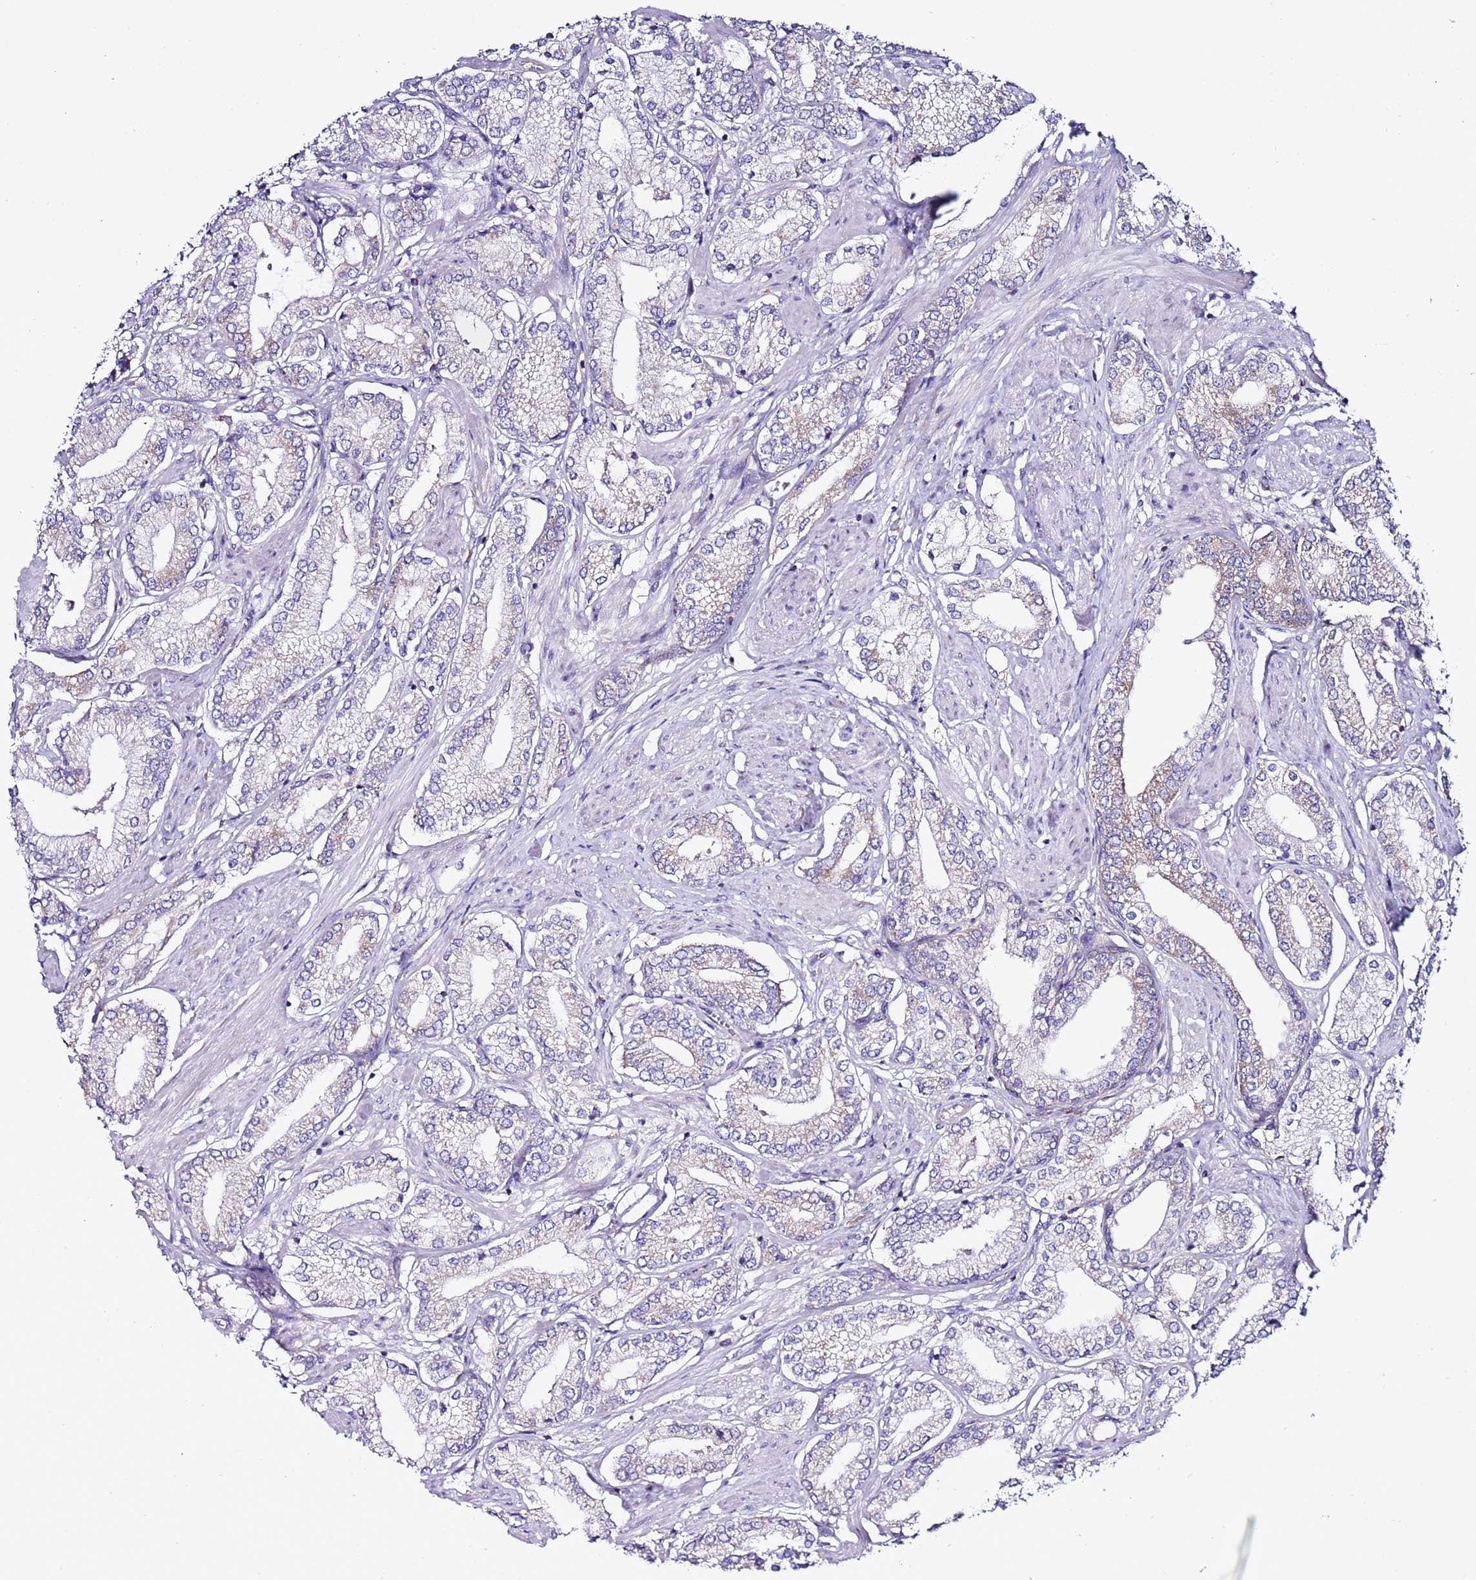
{"staining": {"intensity": "negative", "quantity": "none", "location": "none"}, "tissue": "prostate cancer", "cell_type": "Tumor cells", "image_type": "cancer", "snomed": [{"axis": "morphology", "description": "Adenocarcinoma, High grade"}, {"axis": "topography", "description": "Prostate and seminal vesicle, NOS"}], "caption": "Prostate cancer (high-grade adenocarcinoma) was stained to show a protein in brown. There is no significant staining in tumor cells. (DAB immunohistochemistry visualized using brightfield microscopy, high magnification).", "gene": "AHI1", "patient": {"sex": "male", "age": 64}}